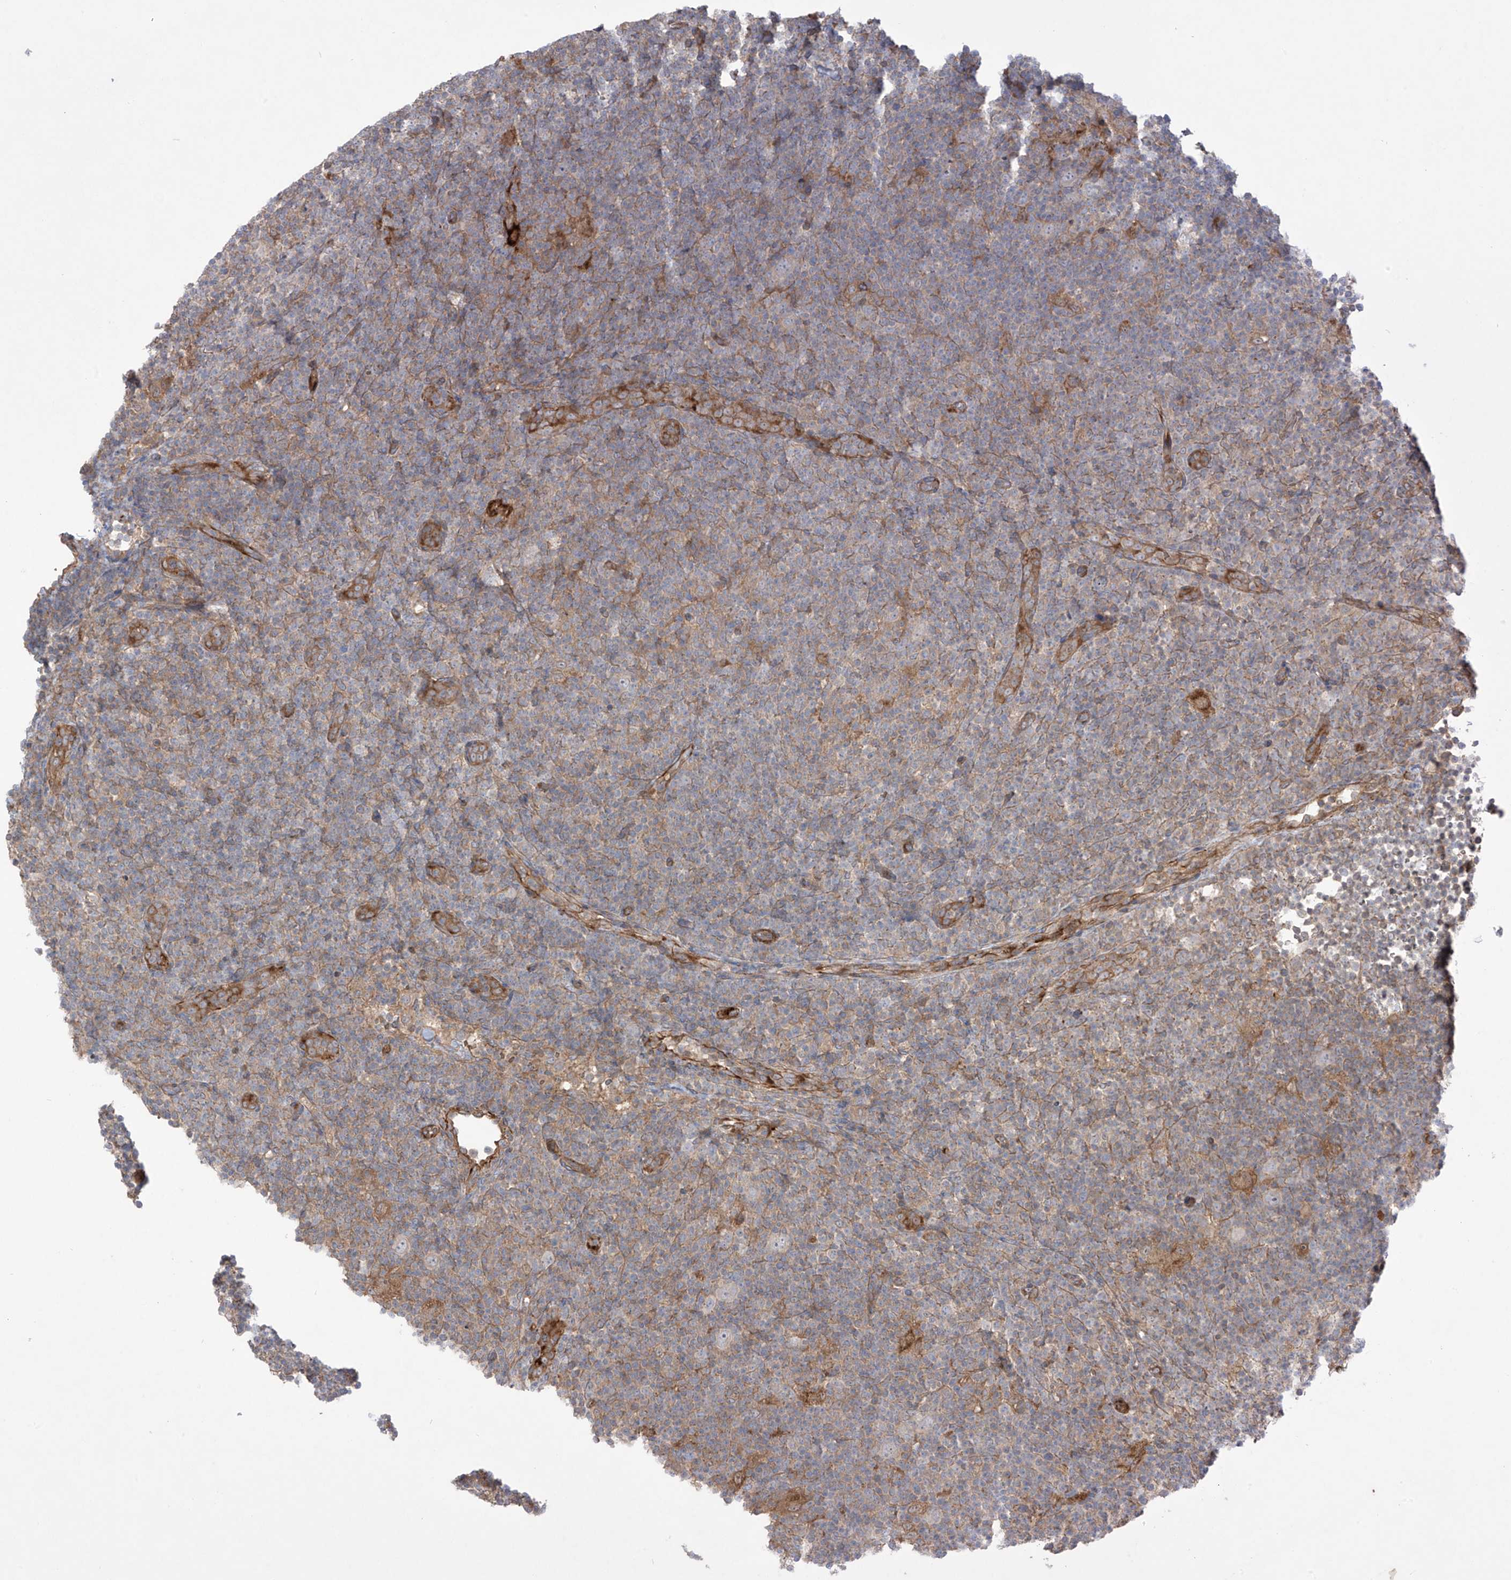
{"staining": {"intensity": "negative", "quantity": "none", "location": "none"}, "tissue": "lymphoma", "cell_type": "Tumor cells", "image_type": "cancer", "snomed": [{"axis": "morphology", "description": "Hodgkin's disease, NOS"}, {"axis": "topography", "description": "Lymph node"}], "caption": "Protein analysis of Hodgkin's disease exhibits no significant expression in tumor cells. The staining was performed using DAB to visualize the protein expression in brown, while the nuclei were stained in blue with hematoxylin (Magnification: 20x).", "gene": "TRMU", "patient": {"sex": "female", "age": 57}}